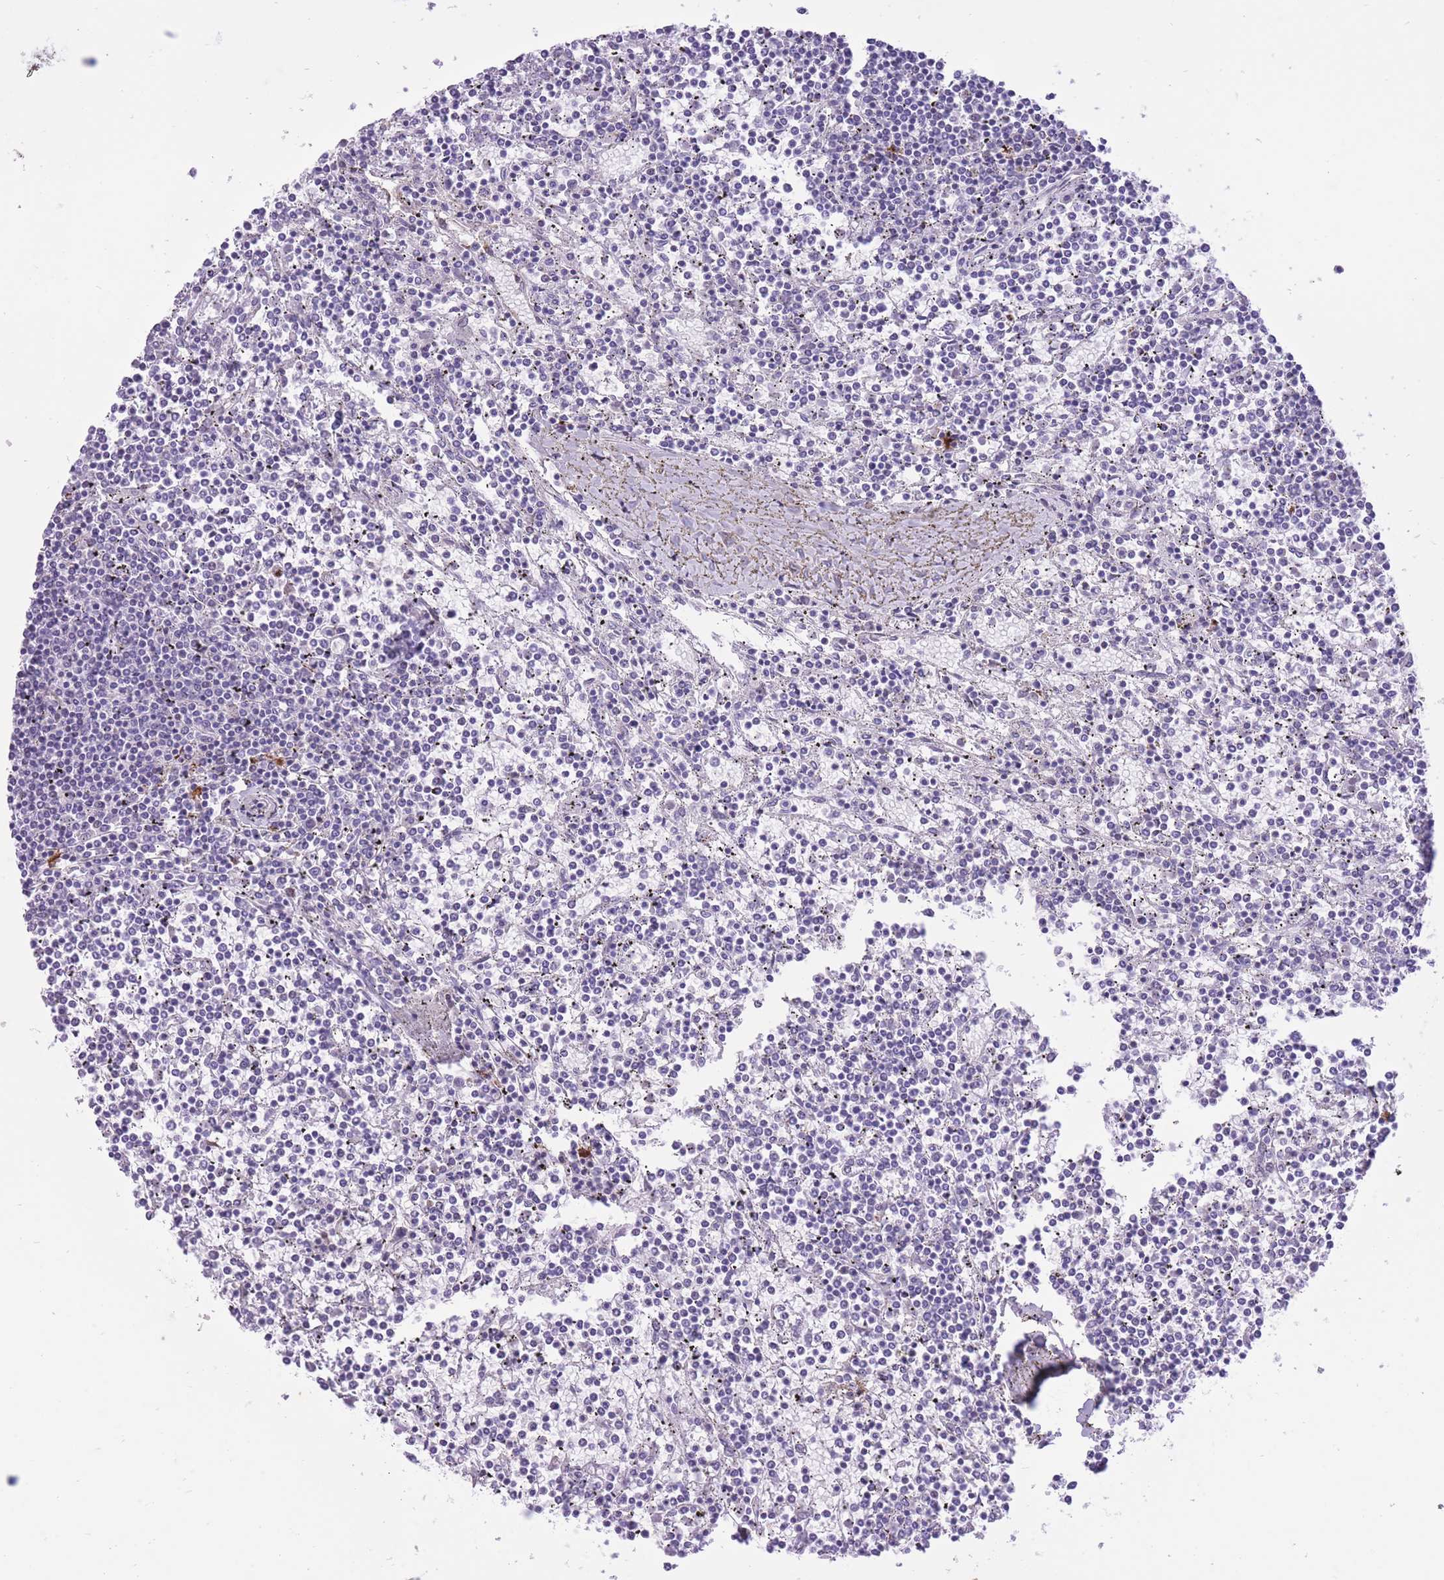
{"staining": {"intensity": "negative", "quantity": "none", "location": "none"}, "tissue": "lymphoma", "cell_type": "Tumor cells", "image_type": "cancer", "snomed": [{"axis": "morphology", "description": "Malignant lymphoma, non-Hodgkin's type, Low grade"}, {"axis": "topography", "description": "Spleen"}], "caption": "Tumor cells show no significant expression in lymphoma.", "gene": "MEIS3", "patient": {"sex": "female", "age": 19}}